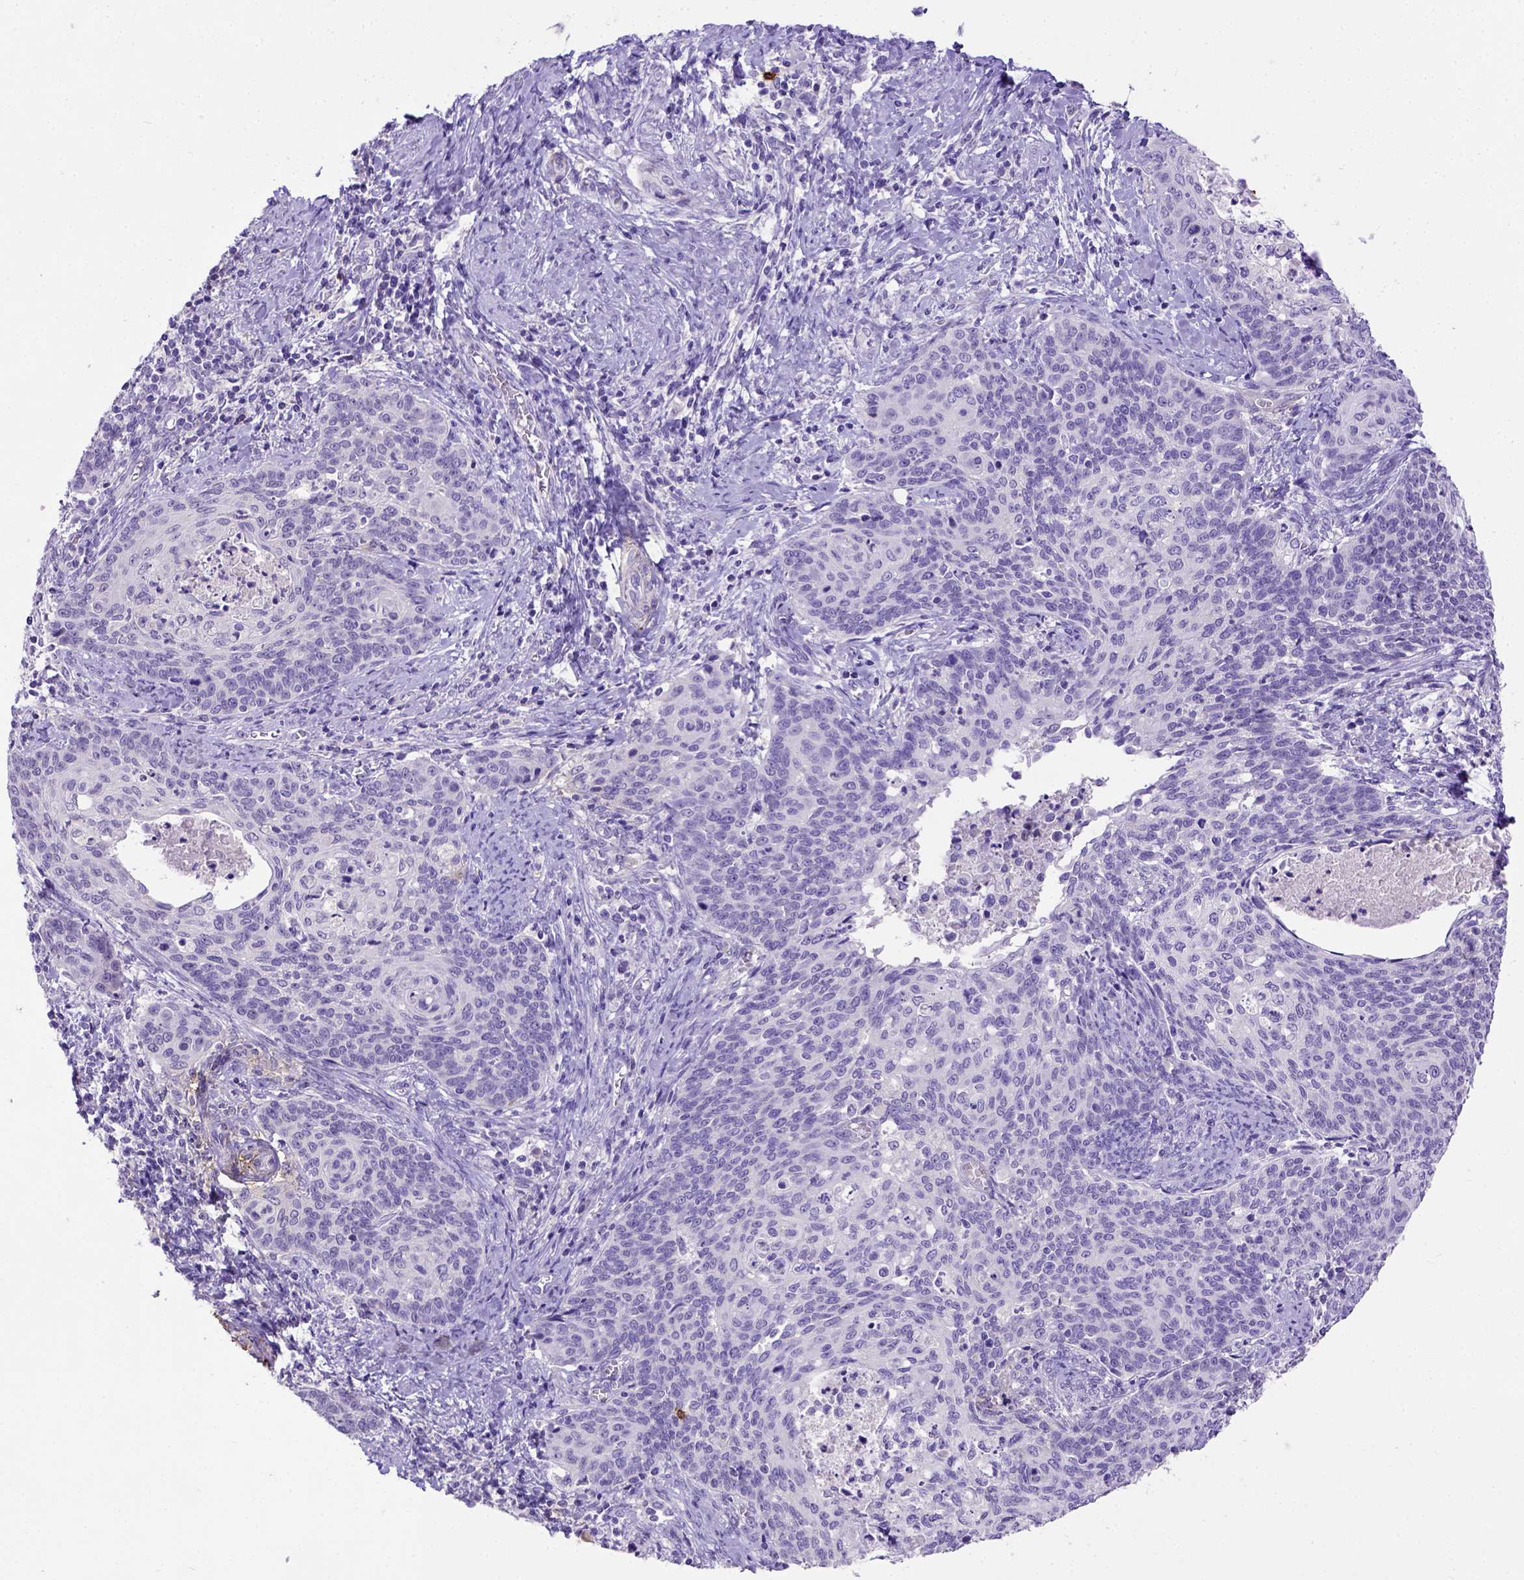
{"staining": {"intensity": "negative", "quantity": "none", "location": "none"}, "tissue": "cervical cancer", "cell_type": "Tumor cells", "image_type": "cancer", "snomed": [{"axis": "morphology", "description": "Normal tissue, NOS"}, {"axis": "morphology", "description": "Squamous cell carcinoma, NOS"}, {"axis": "topography", "description": "Cervix"}], "caption": "IHC histopathology image of cervical cancer (squamous cell carcinoma) stained for a protein (brown), which demonstrates no staining in tumor cells.", "gene": "B3GAT1", "patient": {"sex": "female", "age": 39}}